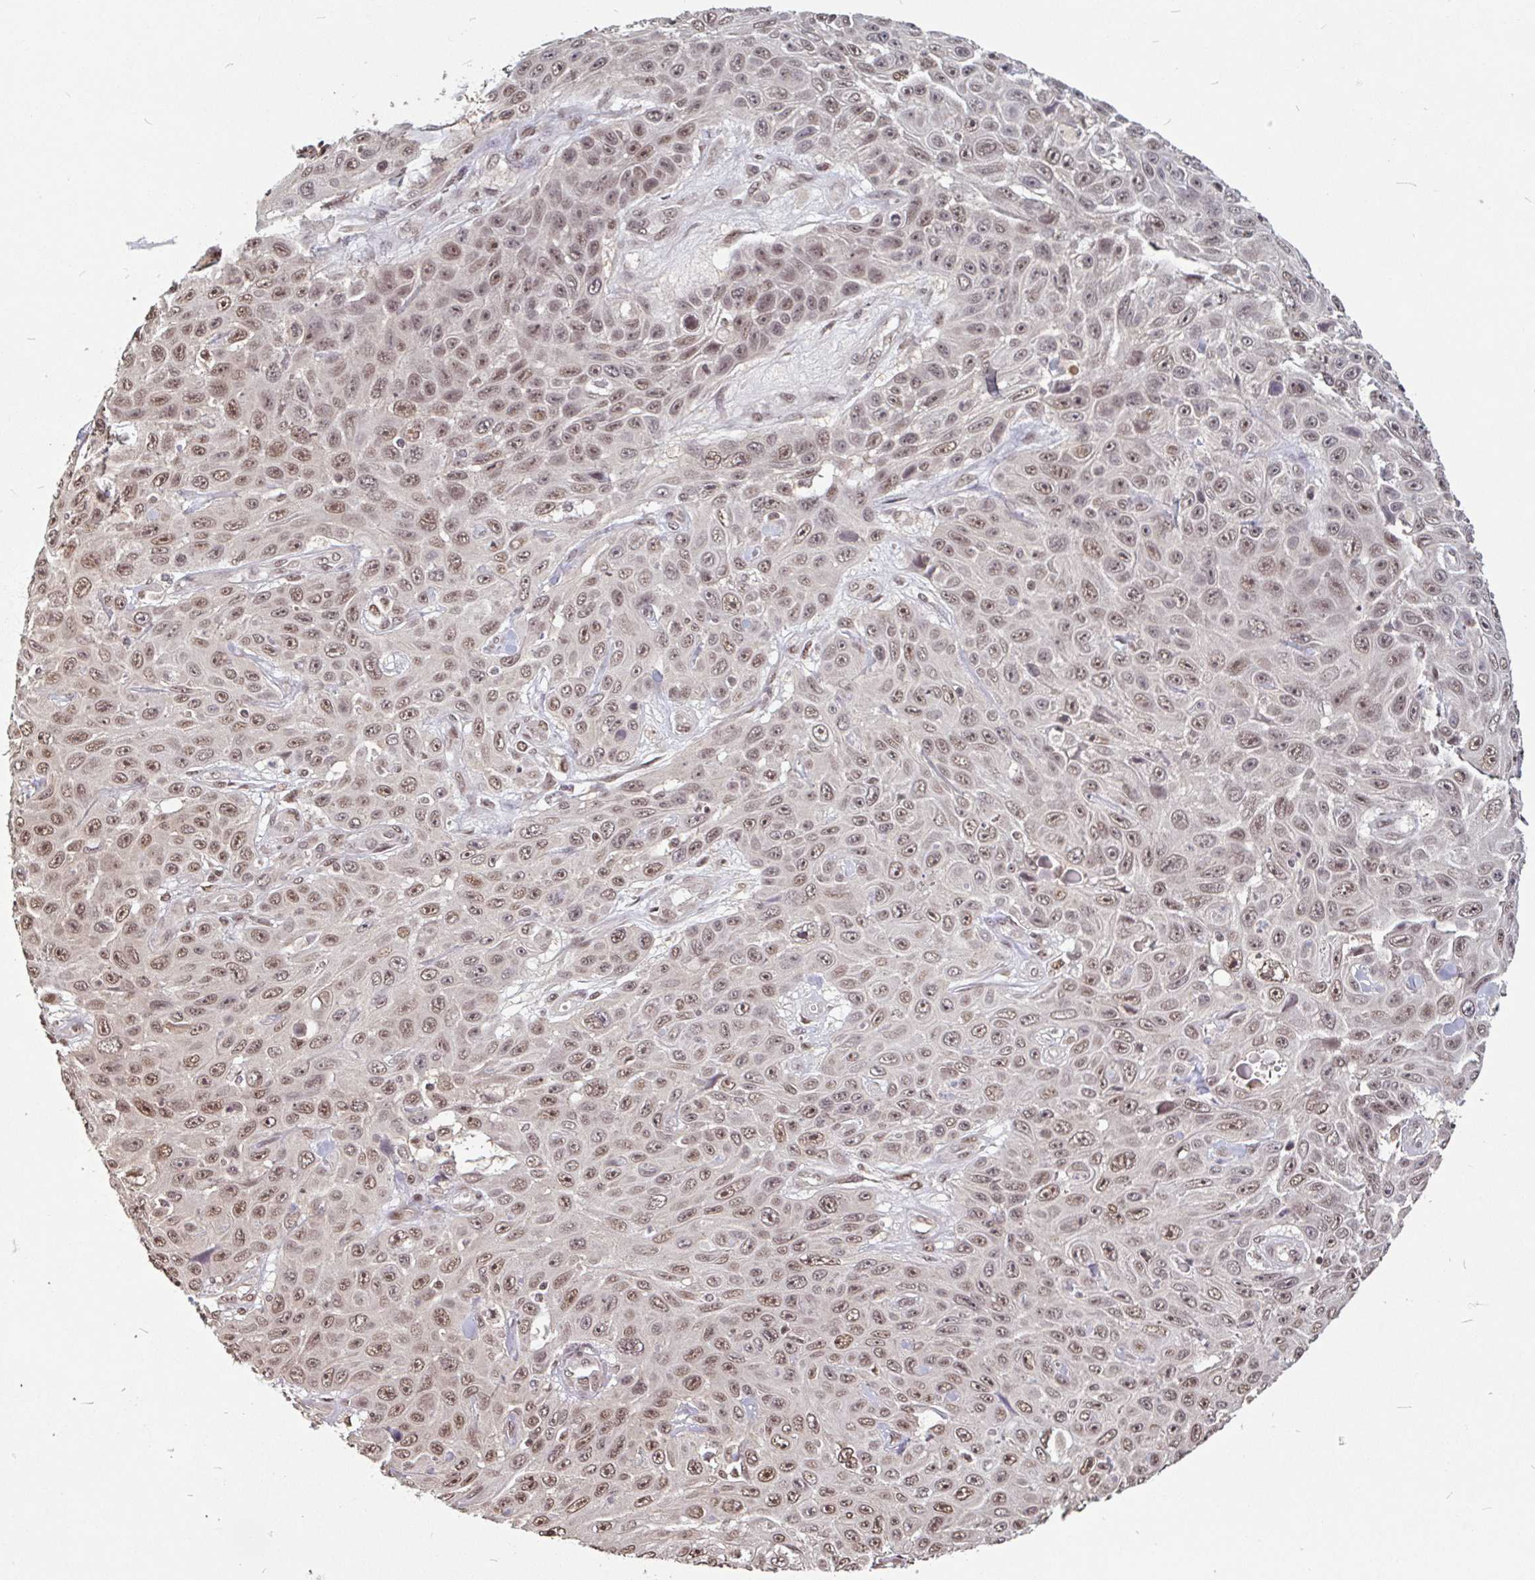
{"staining": {"intensity": "moderate", "quantity": ">75%", "location": "nuclear"}, "tissue": "skin cancer", "cell_type": "Tumor cells", "image_type": "cancer", "snomed": [{"axis": "morphology", "description": "Squamous cell carcinoma, NOS"}, {"axis": "topography", "description": "Skin"}], "caption": "Moderate nuclear positivity is seen in approximately >75% of tumor cells in skin squamous cell carcinoma.", "gene": "DR1", "patient": {"sex": "male", "age": 82}}